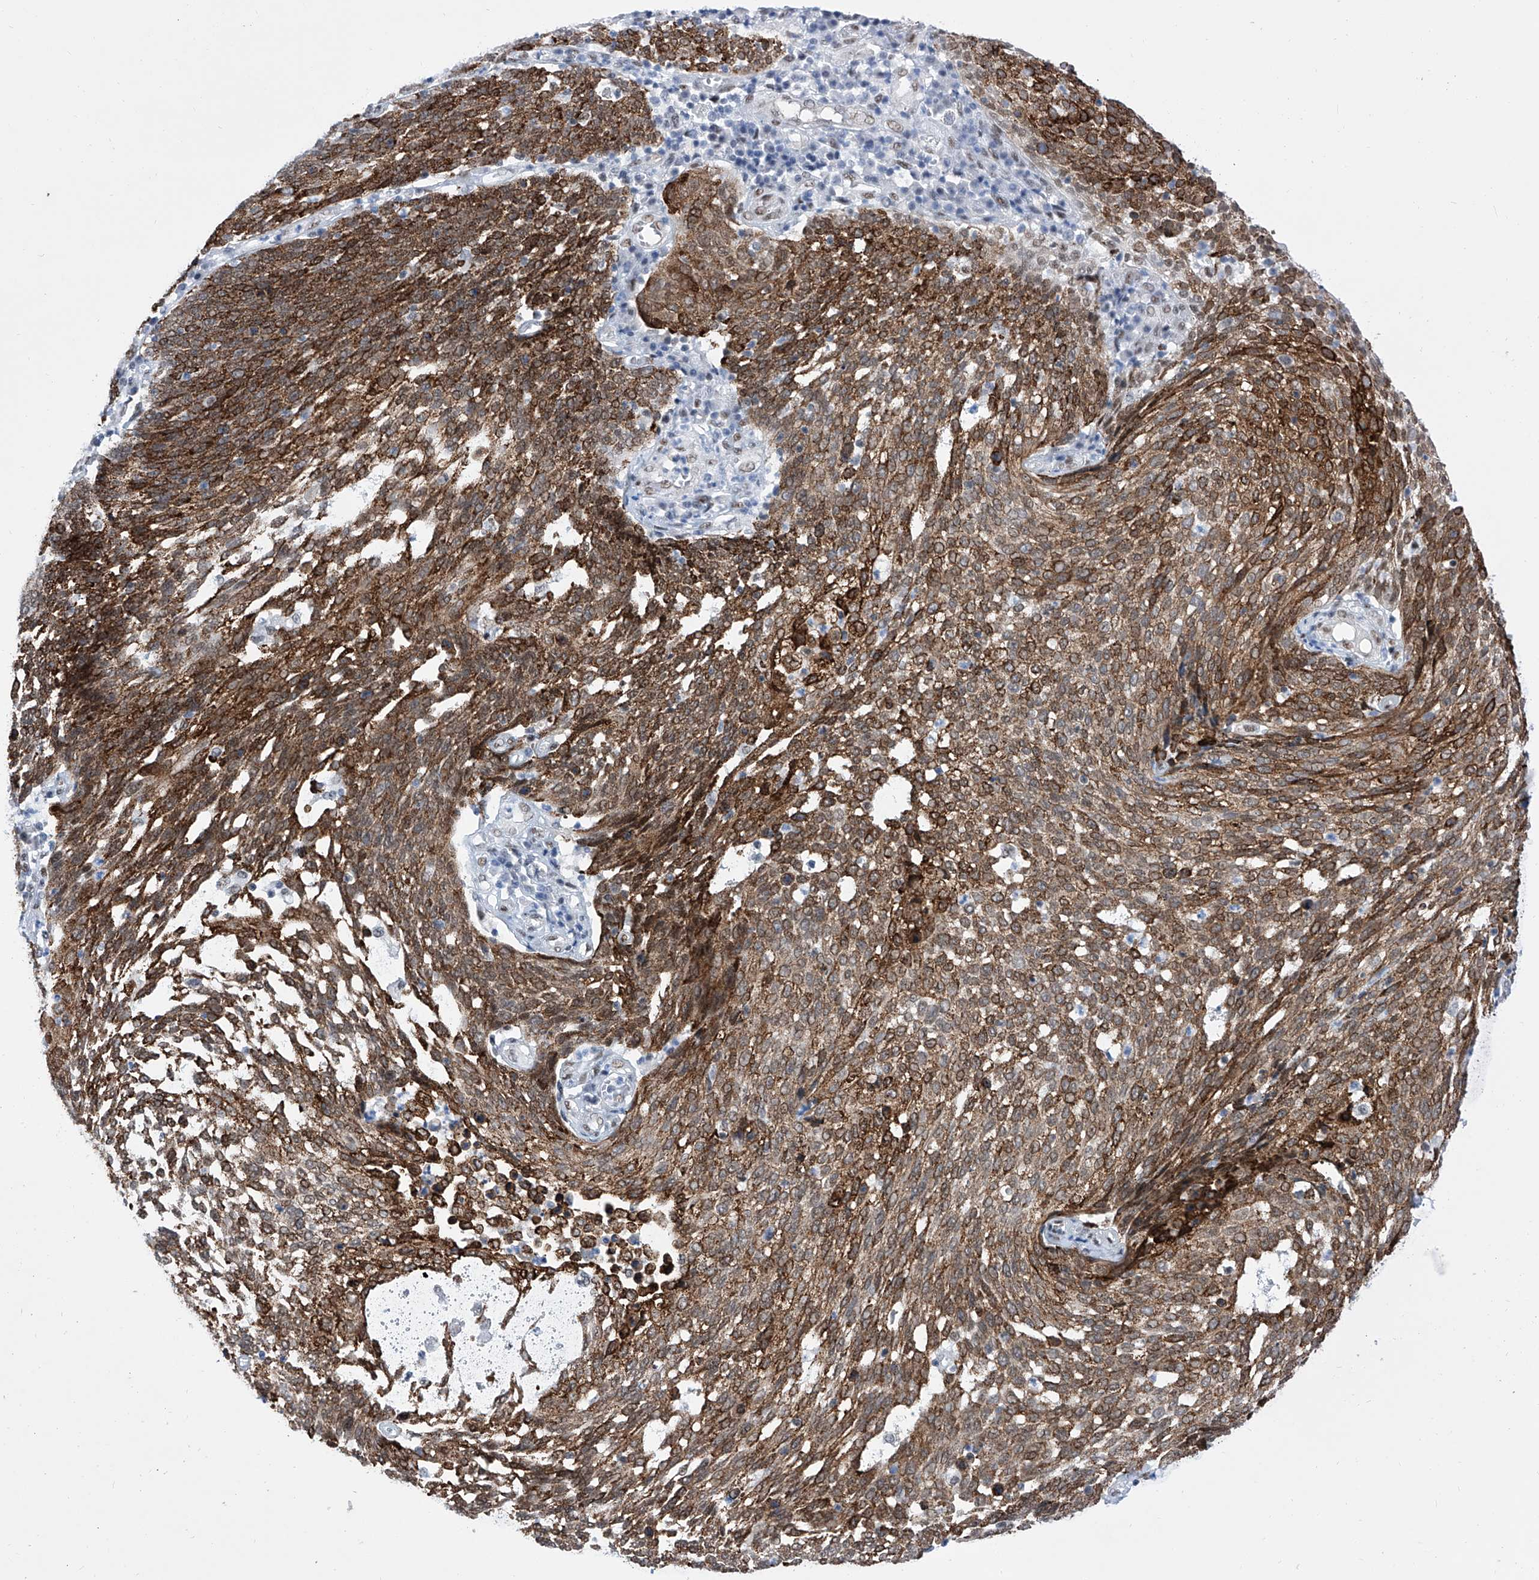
{"staining": {"intensity": "moderate", "quantity": ">75%", "location": "cytoplasmic/membranous,nuclear"}, "tissue": "cervical cancer", "cell_type": "Tumor cells", "image_type": "cancer", "snomed": [{"axis": "morphology", "description": "Squamous cell carcinoma, NOS"}, {"axis": "topography", "description": "Cervix"}], "caption": "This is a photomicrograph of immunohistochemistry (IHC) staining of cervical cancer, which shows moderate positivity in the cytoplasmic/membranous and nuclear of tumor cells.", "gene": "ATN1", "patient": {"sex": "female", "age": 34}}